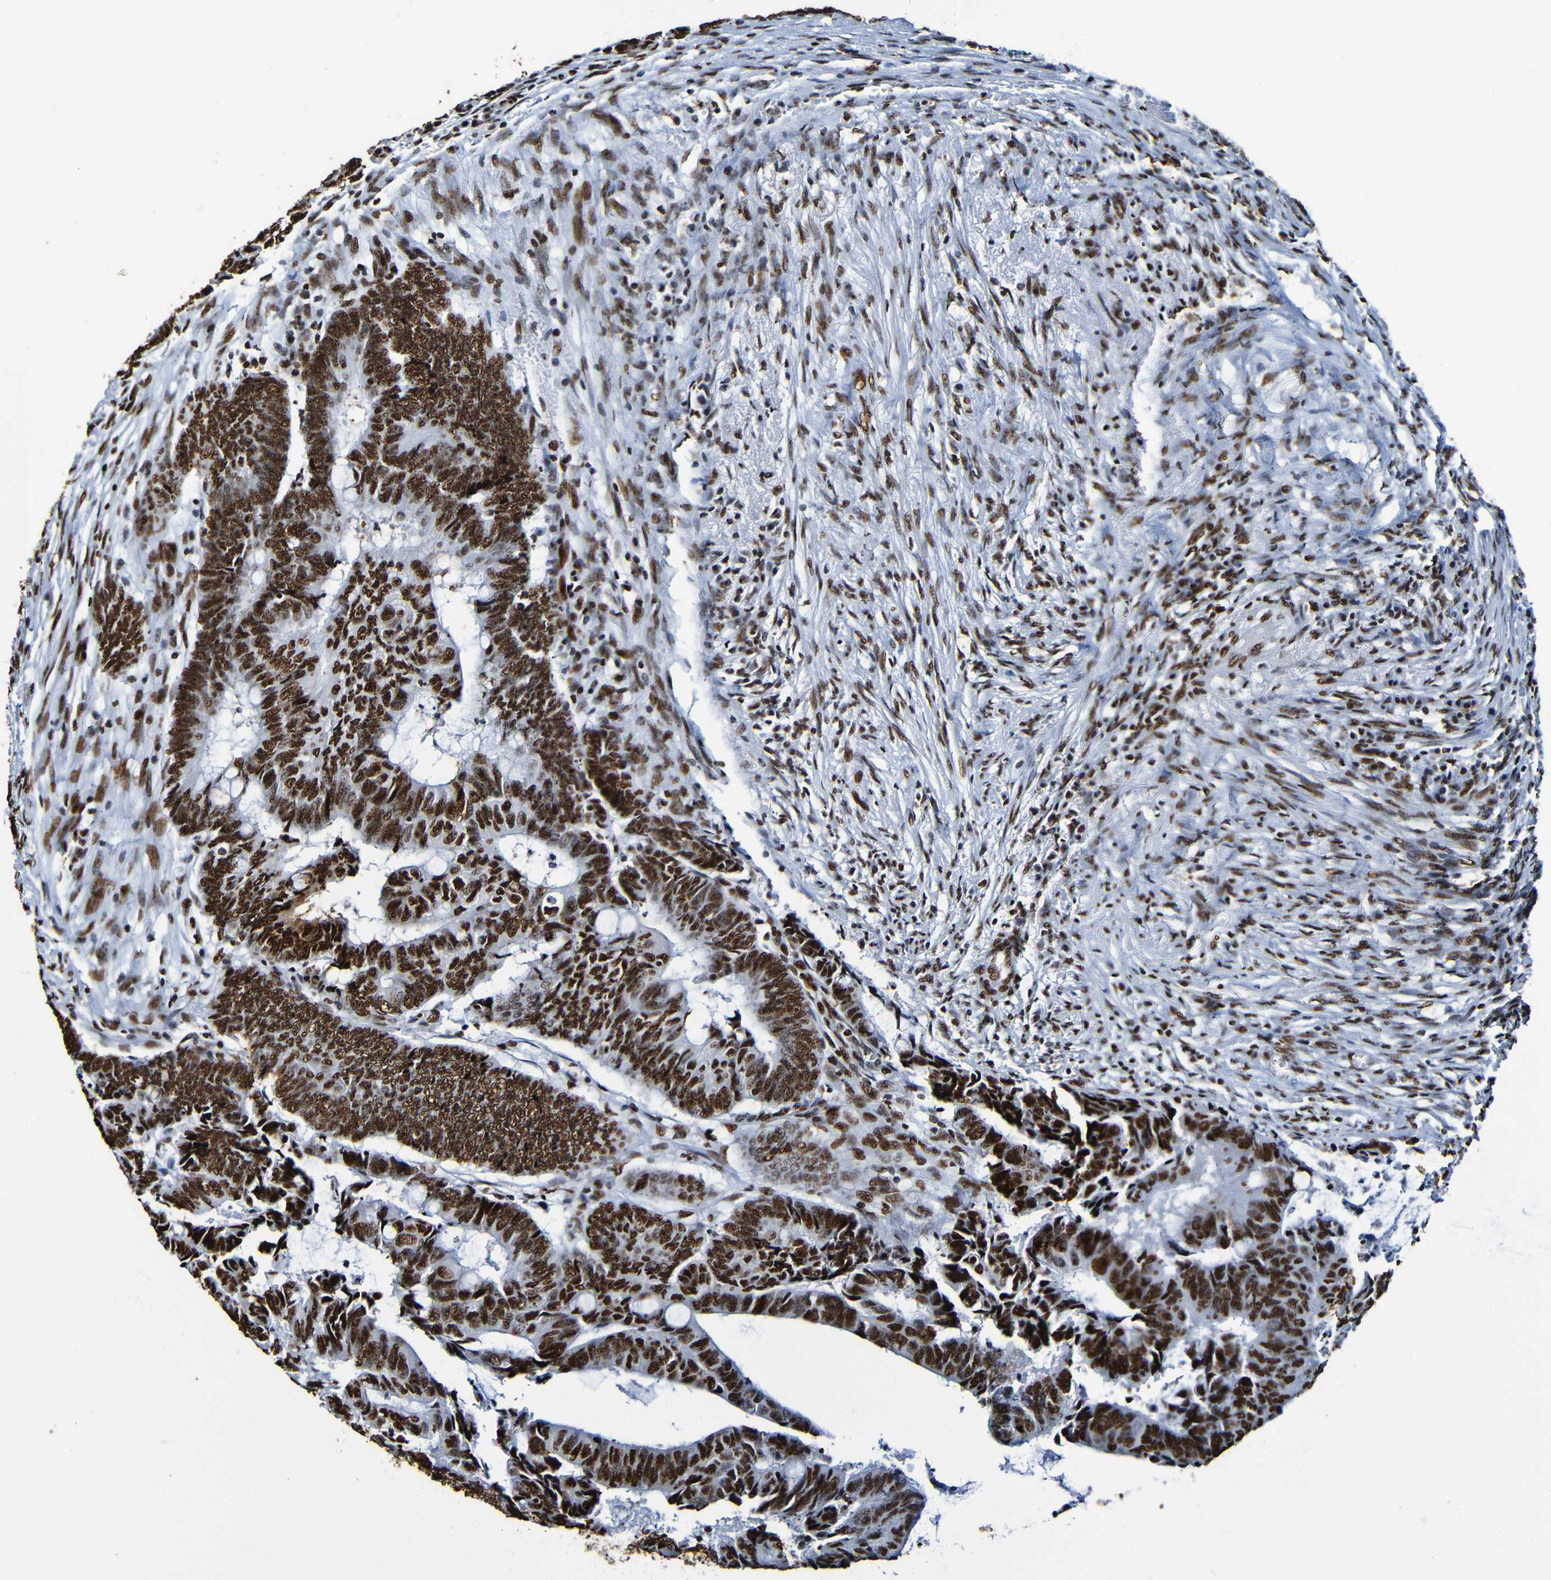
{"staining": {"intensity": "strong", "quantity": ">75%", "location": "nuclear"}, "tissue": "colorectal cancer", "cell_type": "Tumor cells", "image_type": "cancer", "snomed": [{"axis": "morphology", "description": "Normal tissue, NOS"}, {"axis": "morphology", "description": "Adenocarcinoma, NOS"}, {"axis": "topography", "description": "Rectum"}, {"axis": "topography", "description": "Peripheral nerve tissue"}], "caption": "DAB immunohistochemical staining of colorectal adenocarcinoma reveals strong nuclear protein staining in approximately >75% of tumor cells. Immunohistochemistry (ihc) stains the protein of interest in brown and the nuclei are stained blue.", "gene": "SRSF3", "patient": {"sex": "male", "age": 92}}